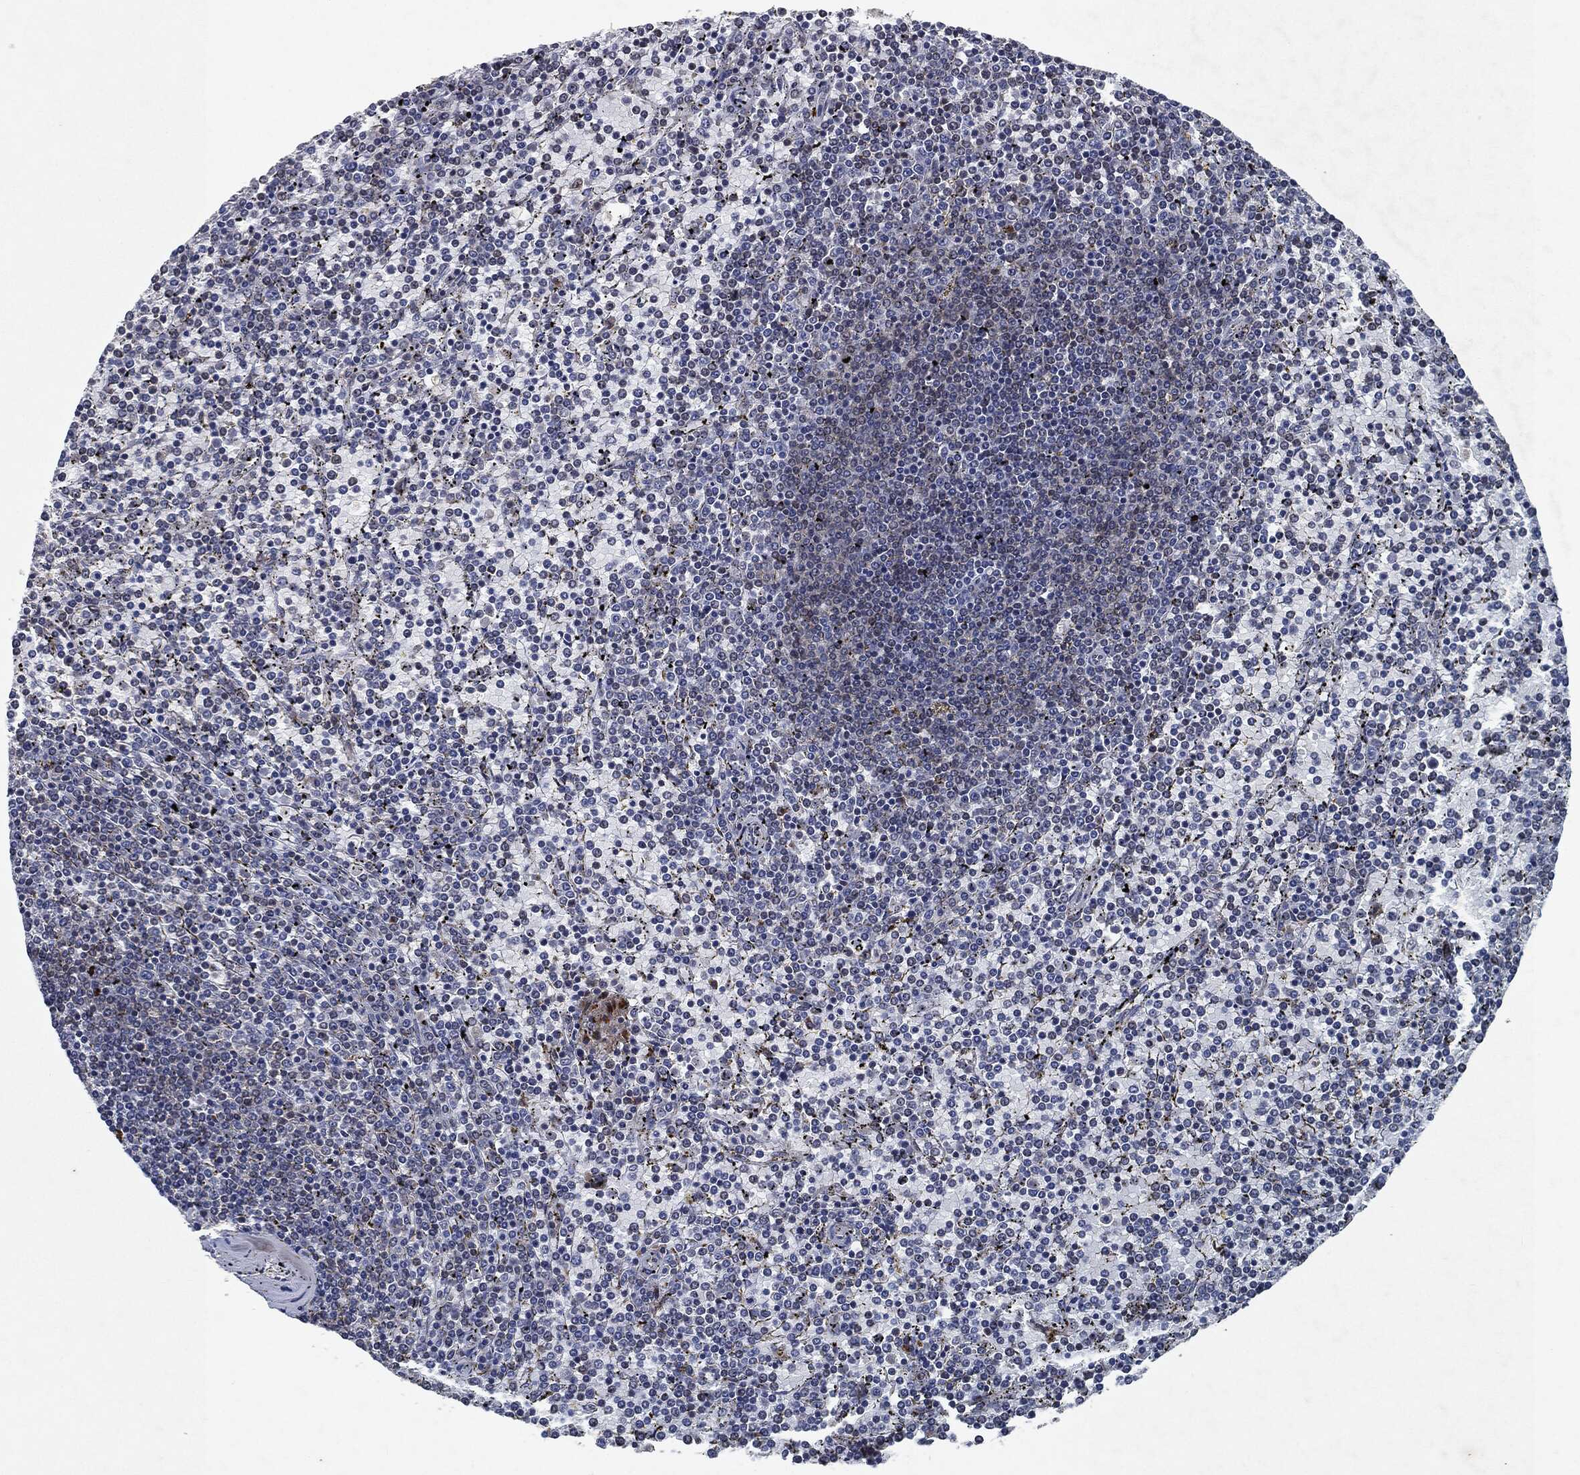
{"staining": {"intensity": "negative", "quantity": "none", "location": "none"}, "tissue": "lymphoma", "cell_type": "Tumor cells", "image_type": "cancer", "snomed": [{"axis": "morphology", "description": "Malignant lymphoma, non-Hodgkin's type, Low grade"}, {"axis": "topography", "description": "Spleen"}], "caption": "This is an IHC image of human malignant lymphoma, non-Hodgkin's type (low-grade). There is no staining in tumor cells.", "gene": "SLC31A2", "patient": {"sex": "female", "age": 77}}